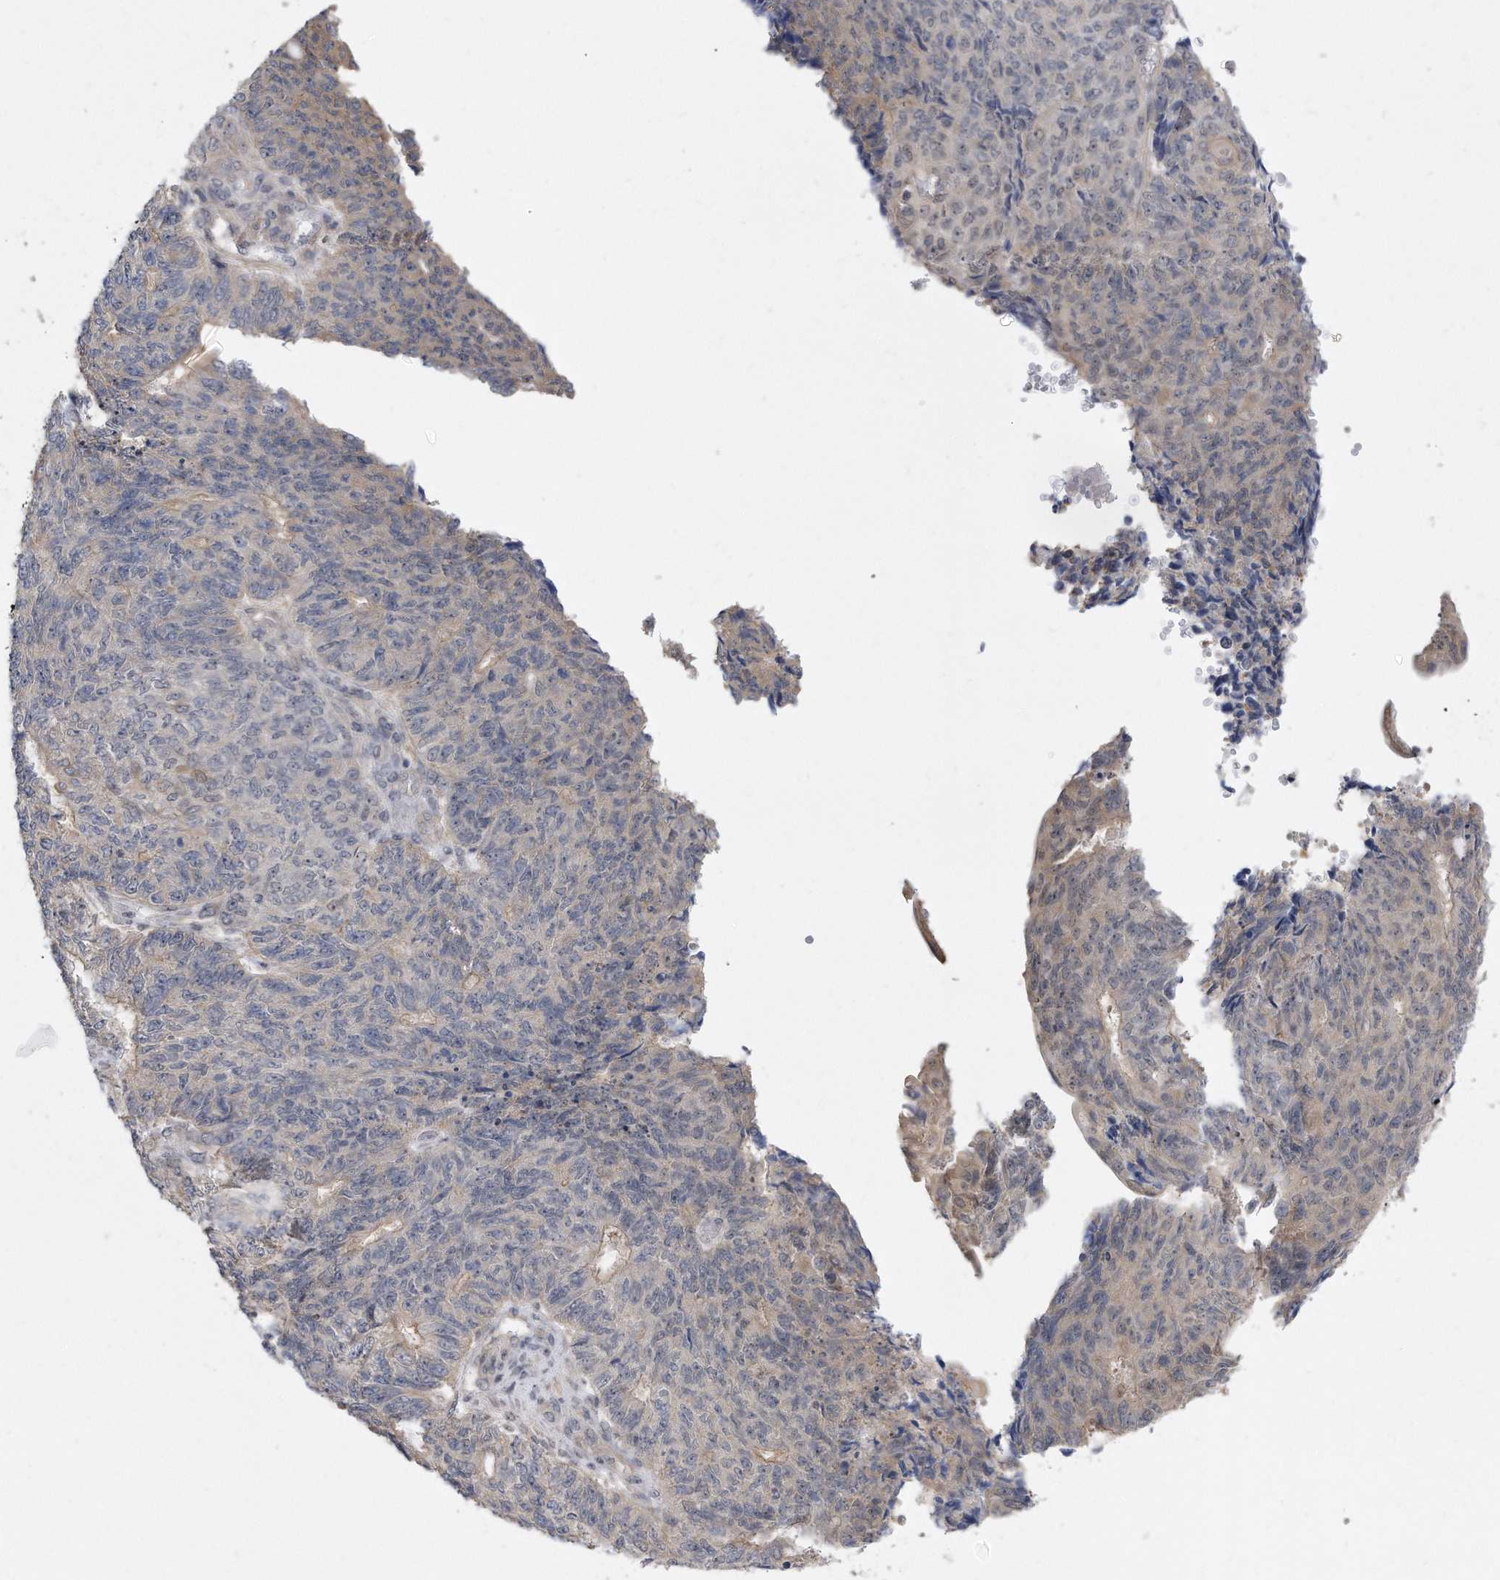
{"staining": {"intensity": "weak", "quantity": "<25%", "location": "cytoplasmic/membranous"}, "tissue": "endometrial cancer", "cell_type": "Tumor cells", "image_type": "cancer", "snomed": [{"axis": "morphology", "description": "Adenocarcinoma, NOS"}, {"axis": "topography", "description": "Endometrium"}], "caption": "Immunohistochemistry (IHC) photomicrograph of neoplastic tissue: human endometrial cancer (adenocarcinoma) stained with DAB (3,3'-diaminobenzidine) demonstrates no significant protein staining in tumor cells.", "gene": "TCP1", "patient": {"sex": "female", "age": 32}}